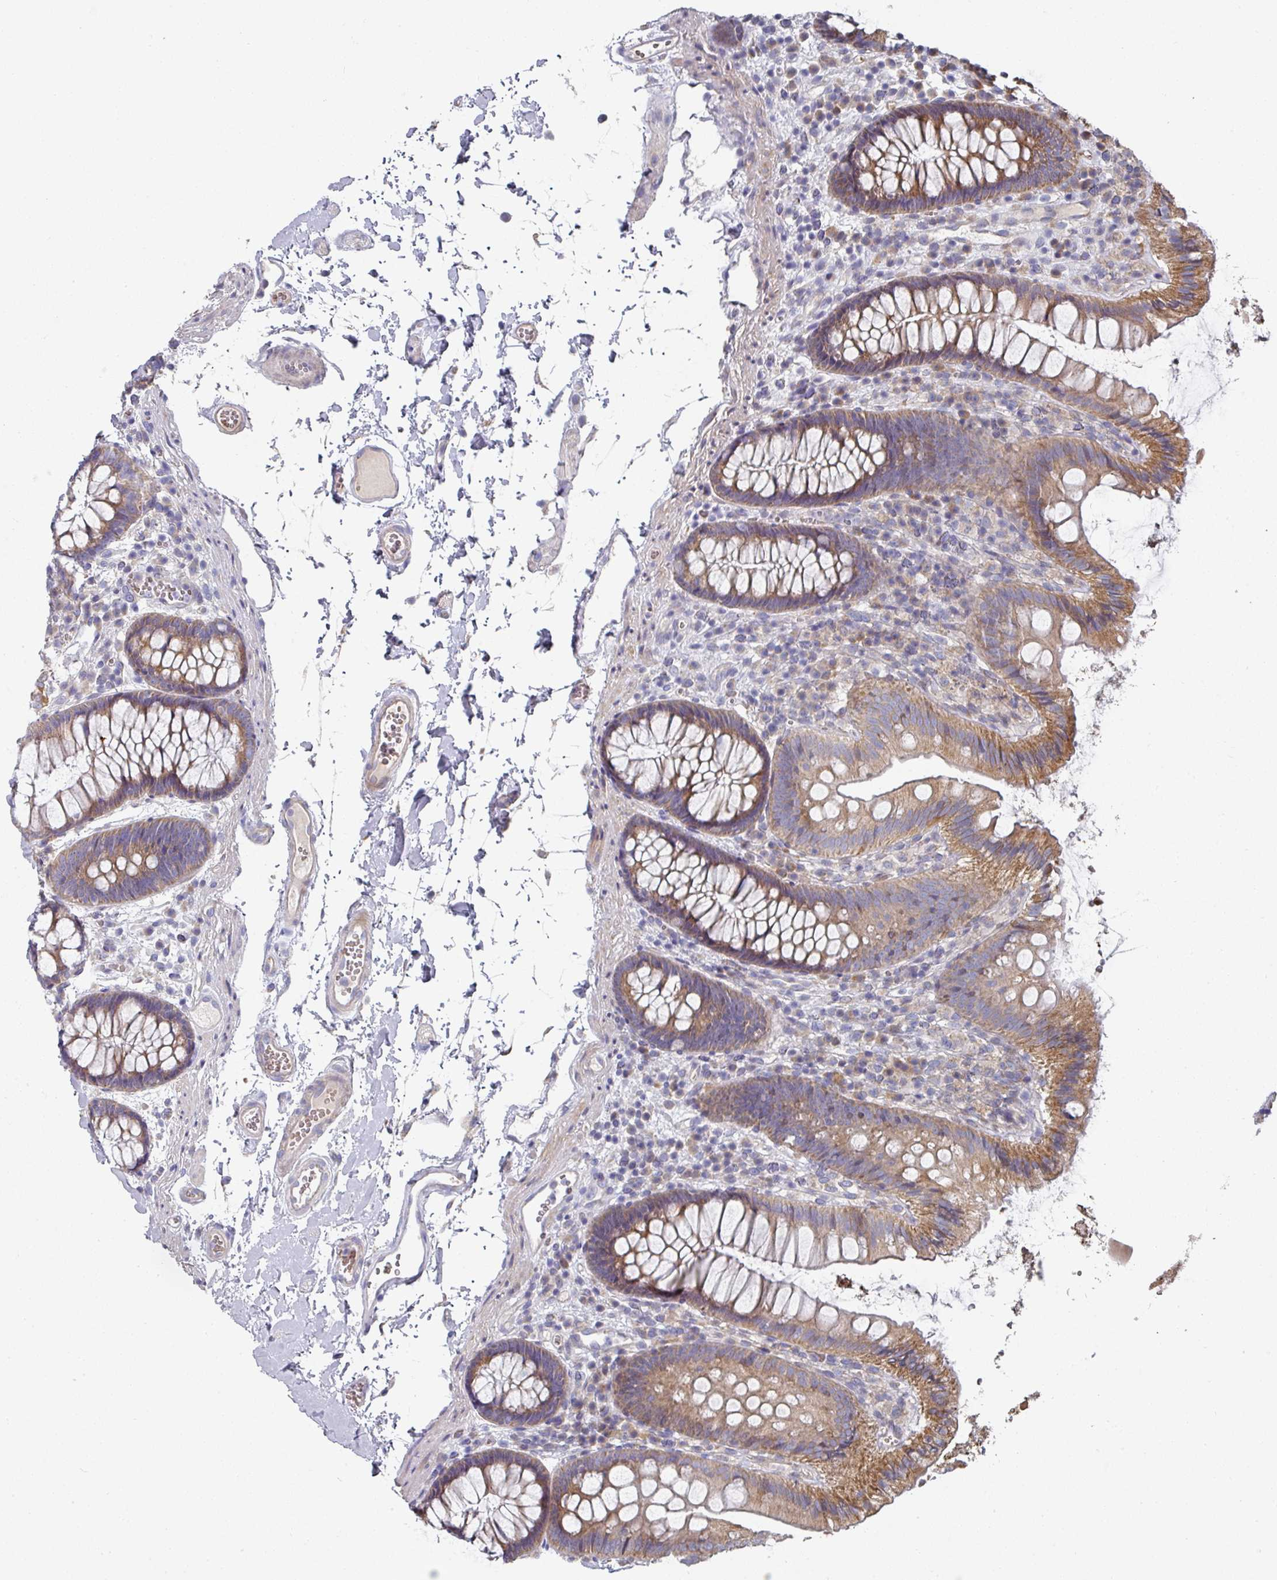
{"staining": {"intensity": "weak", "quantity": ">75%", "location": "cytoplasmic/membranous"}, "tissue": "colon", "cell_type": "Endothelial cells", "image_type": "normal", "snomed": [{"axis": "morphology", "description": "Normal tissue, NOS"}, {"axis": "topography", "description": "Colon"}], "caption": "Protein positivity by immunohistochemistry exhibits weak cytoplasmic/membranous staining in approximately >75% of endothelial cells in normal colon. Immunohistochemistry stains the protein of interest in brown and the nuclei are stained blue.", "gene": "PYROXD2", "patient": {"sex": "male", "age": 84}}